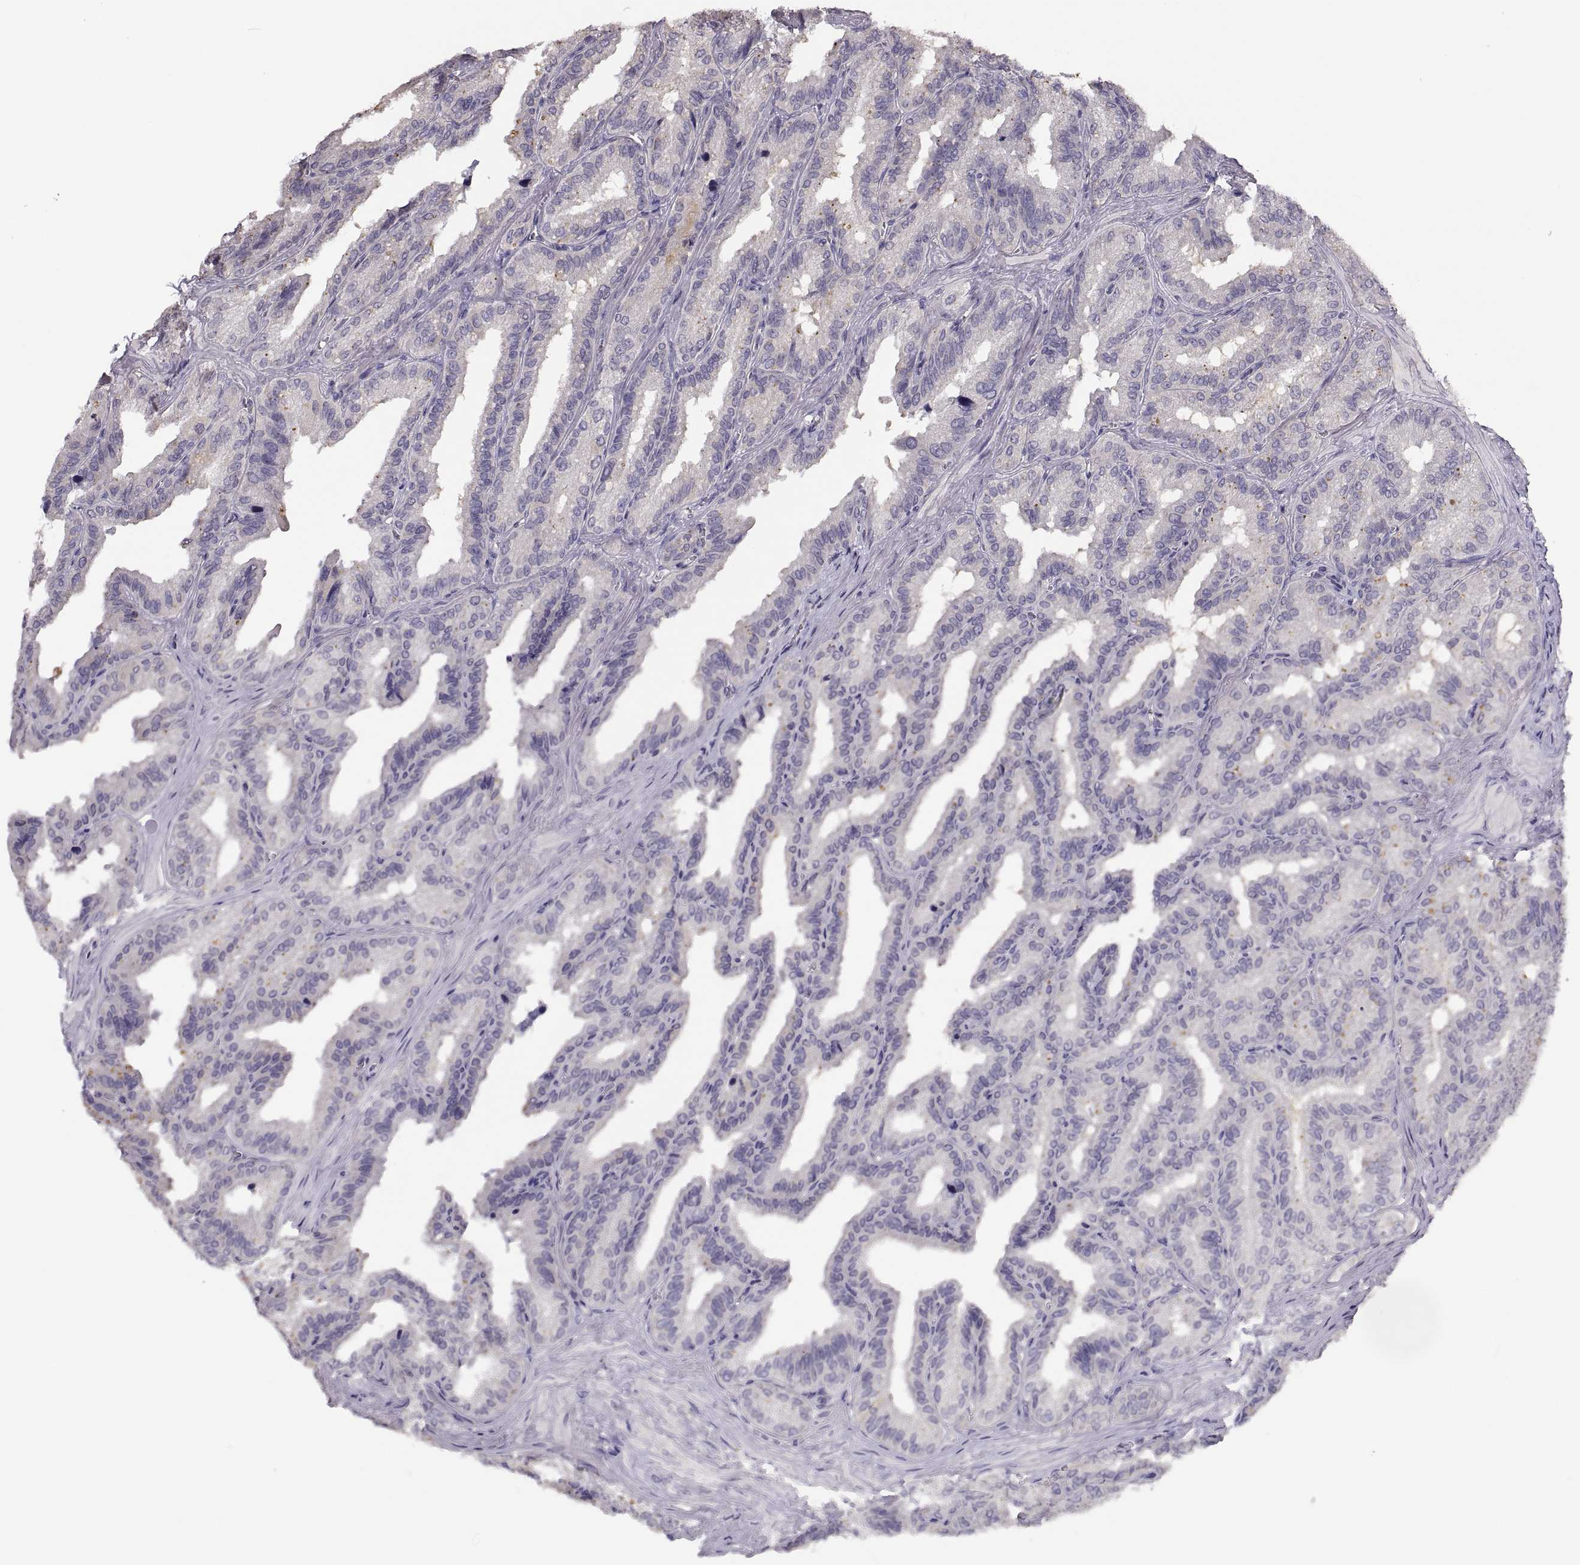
{"staining": {"intensity": "negative", "quantity": "none", "location": "none"}, "tissue": "seminal vesicle", "cell_type": "Glandular cells", "image_type": "normal", "snomed": [{"axis": "morphology", "description": "Normal tissue, NOS"}, {"axis": "topography", "description": "Seminal veicle"}], "caption": "This is an immunohistochemistry photomicrograph of normal seminal vesicle. There is no expression in glandular cells.", "gene": "NMNAT2", "patient": {"sex": "male", "age": 37}}